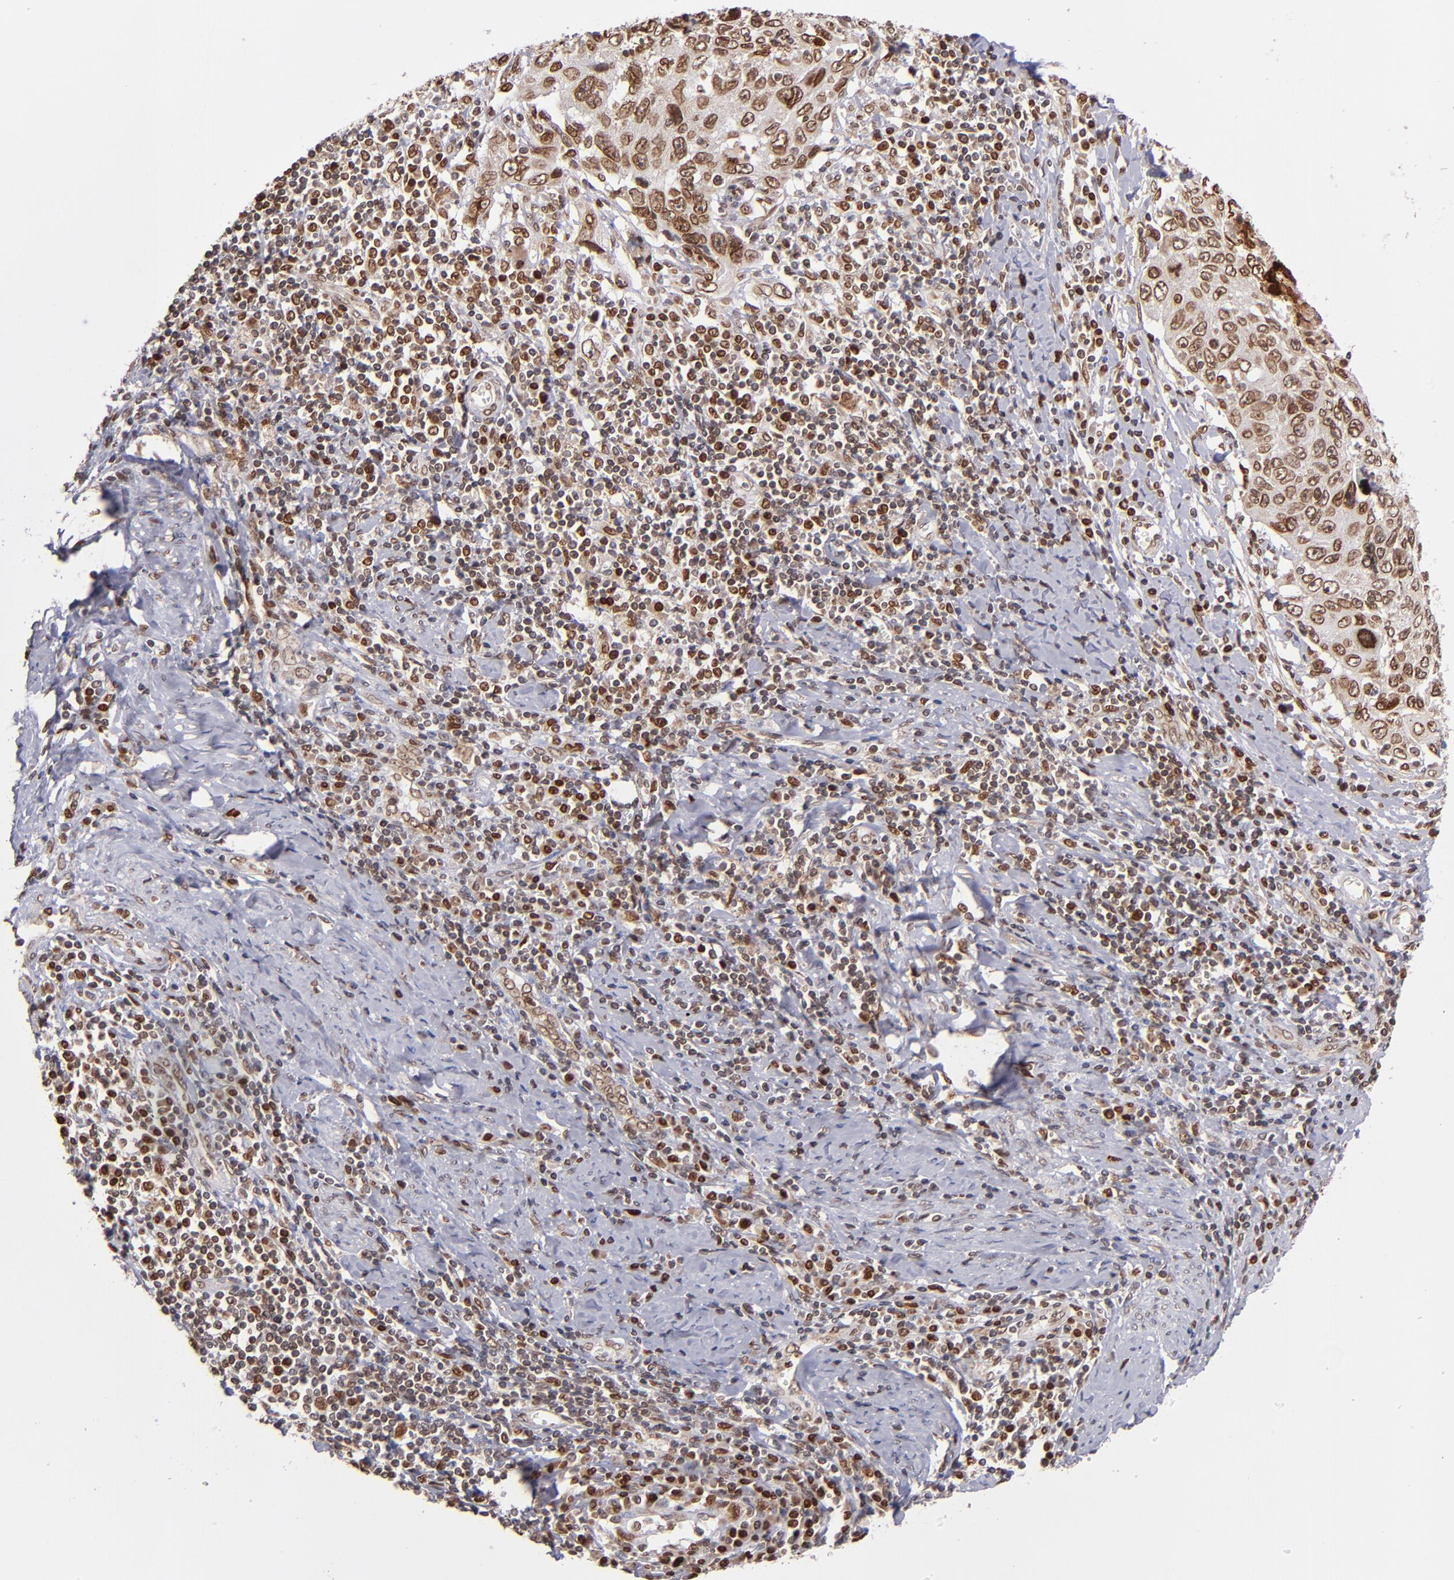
{"staining": {"intensity": "moderate", "quantity": ">75%", "location": "cytoplasmic/membranous,nuclear"}, "tissue": "cervical cancer", "cell_type": "Tumor cells", "image_type": "cancer", "snomed": [{"axis": "morphology", "description": "Squamous cell carcinoma, NOS"}, {"axis": "topography", "description": "Cervix"}], "caption": "Brown immunohistochemical staining in cervical cancer displays moderate cytoplasmic/membranous and nuclear positivity in approximately >75% of tumor cells.", "gene": "TOP1MT", "patient": {"sex": "female", "age": 53}}